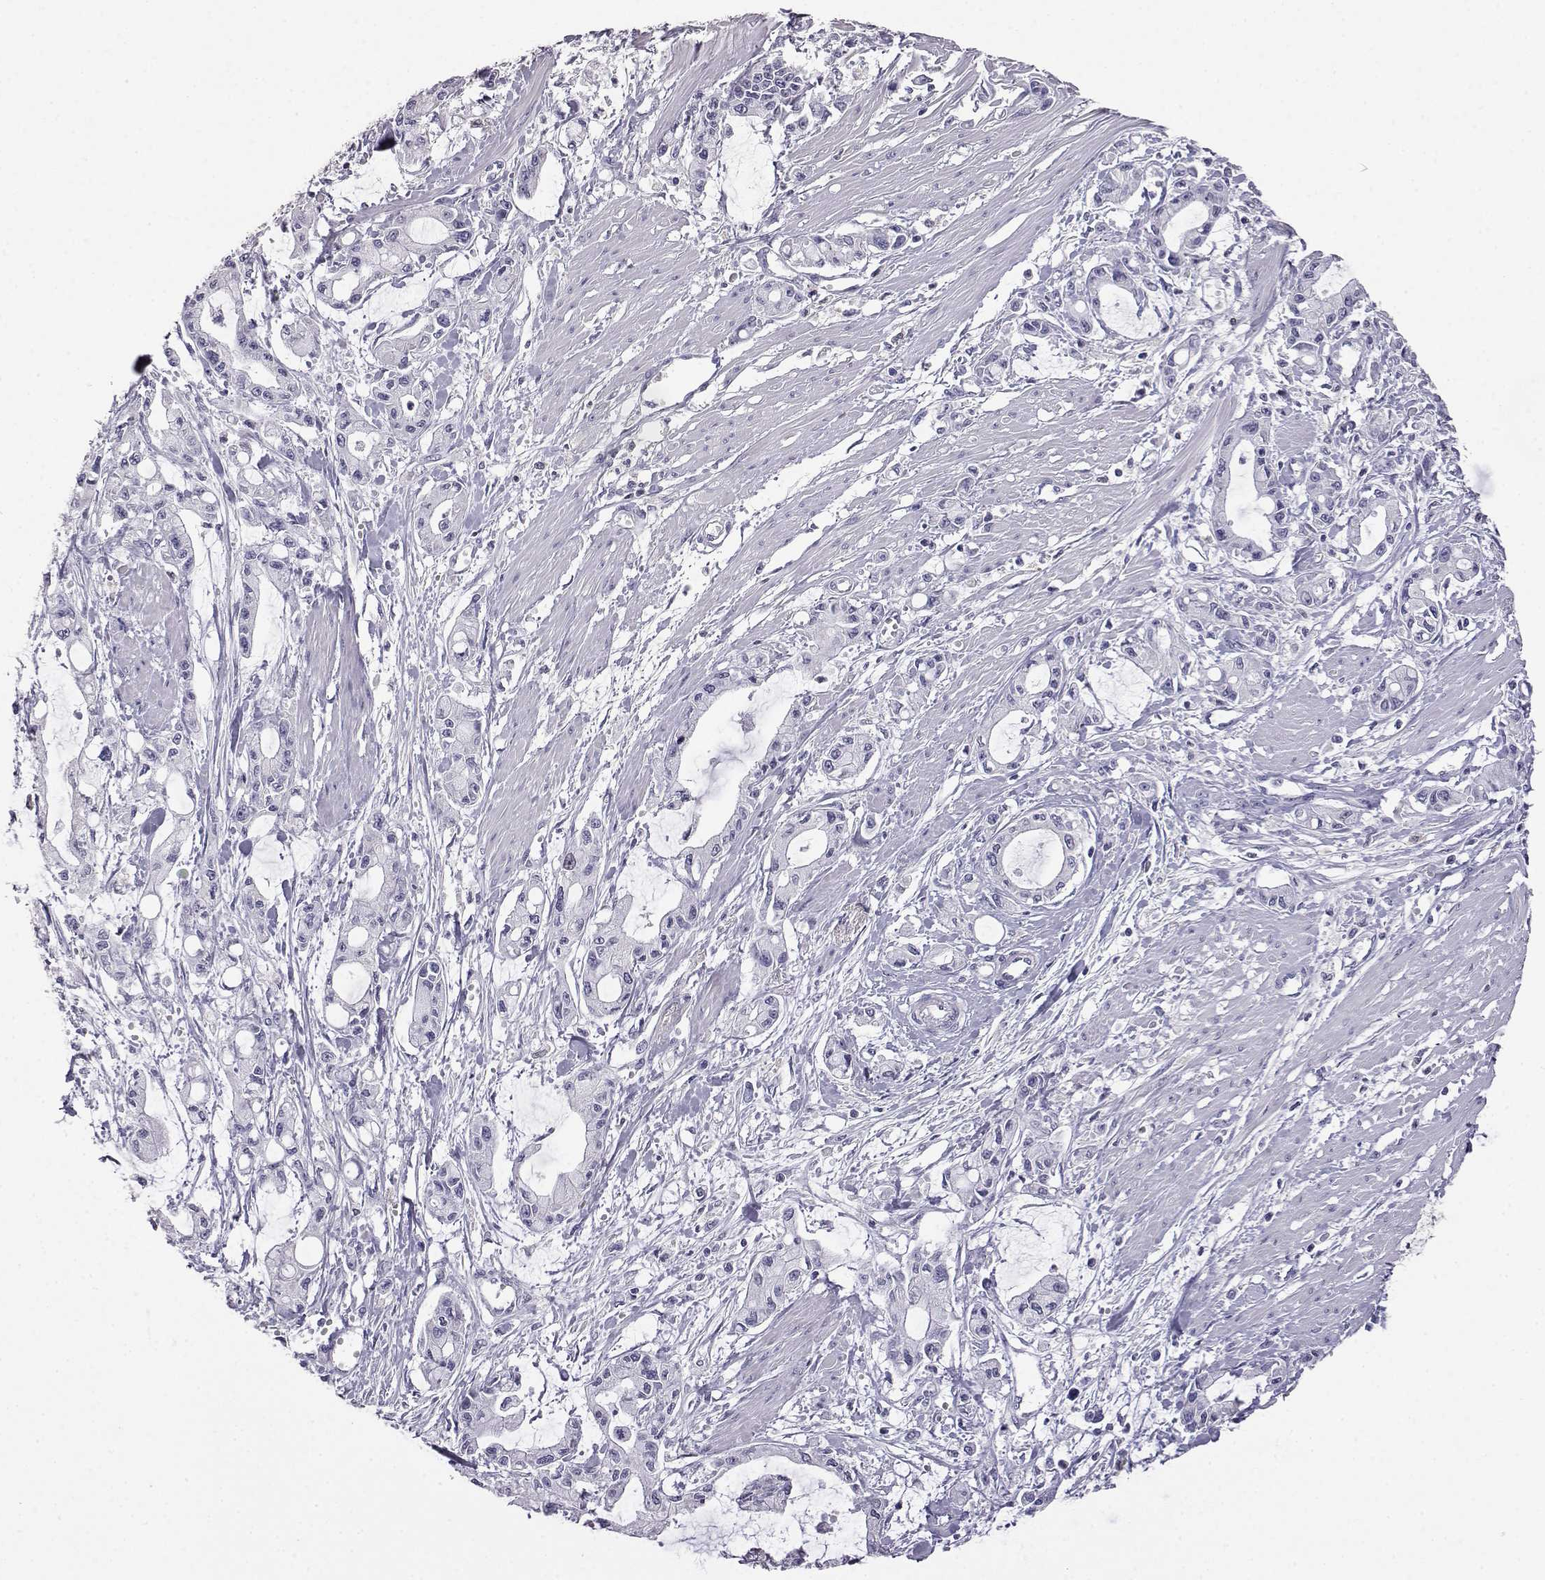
{"staining": {"intensity": "negative", "quantity": "none", "location": "none"}, "tissue": "pancreatic cancer", "cell_type": "Tumor cells", "image_type": "cancer", "snomed": [{"axis": "morphology", "description": "Adenocarcinoma, NOS"}, {"axis": "topography", "description": "Pancreas"}], "caption": "IHC of pancreatic cancer (adenocarcinoma) reveals no staining in tumor cells.", "gene": "AKR1B1", "patient": {"sex": "male", "age": 48}}